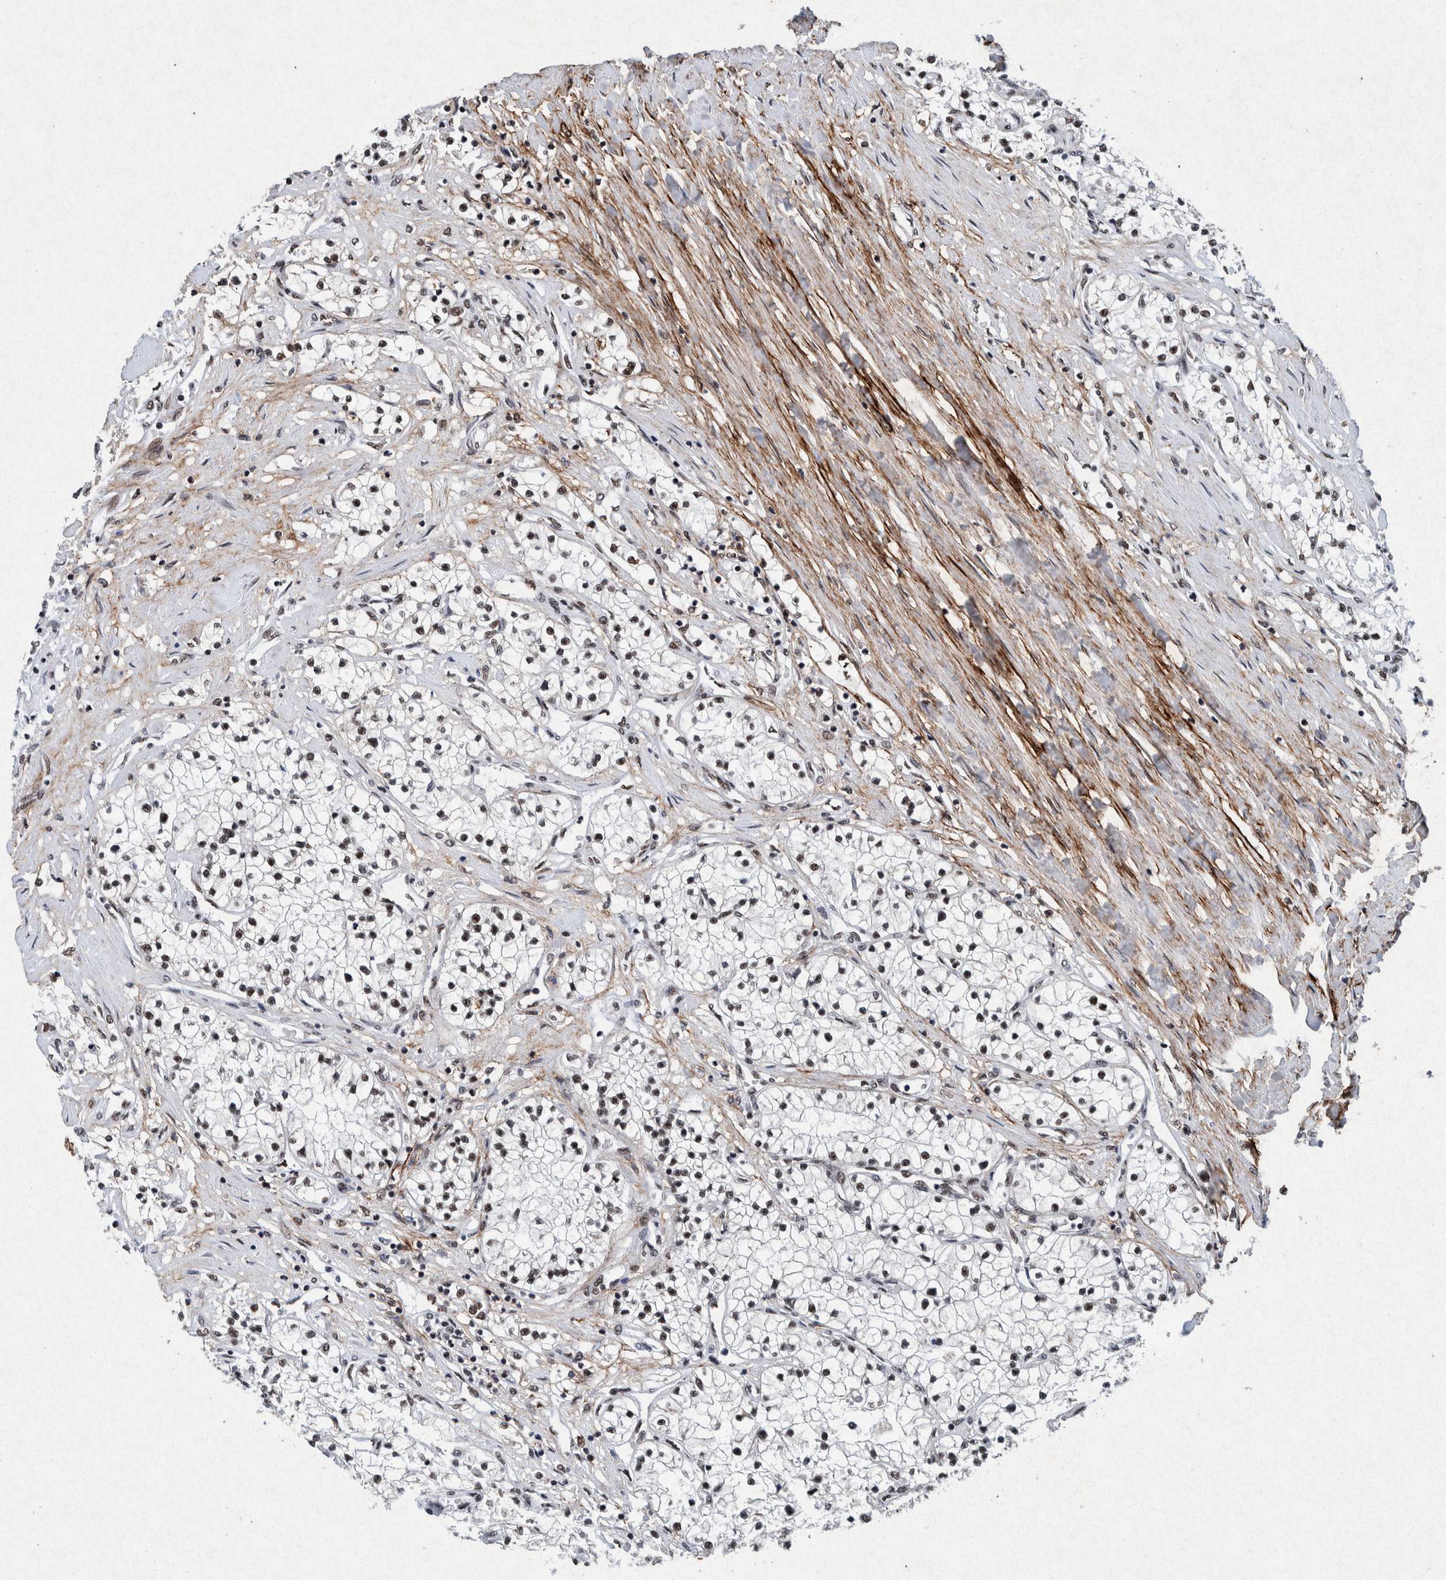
{"staining": {"intensity": "moderate", "quantity": ">75%", "location": "nuclear"}, "tissue": "renal cancer", "cell_type": "Tumor cells", "image_type": "cancer", "snomed": [{"axis": "morphology", "description": "Adenocarcinoma, NOS"}, {"axis": "topography", "description": "Kidney"}], "caption": "High-power microscopy captured an IHC photomicrograph of renal adenocarcinoma, revealing moderate nuclear expression in about >75% of tumor cells.", "gene": "TAF10", "patient": {"sex": "male", "age": 68}}